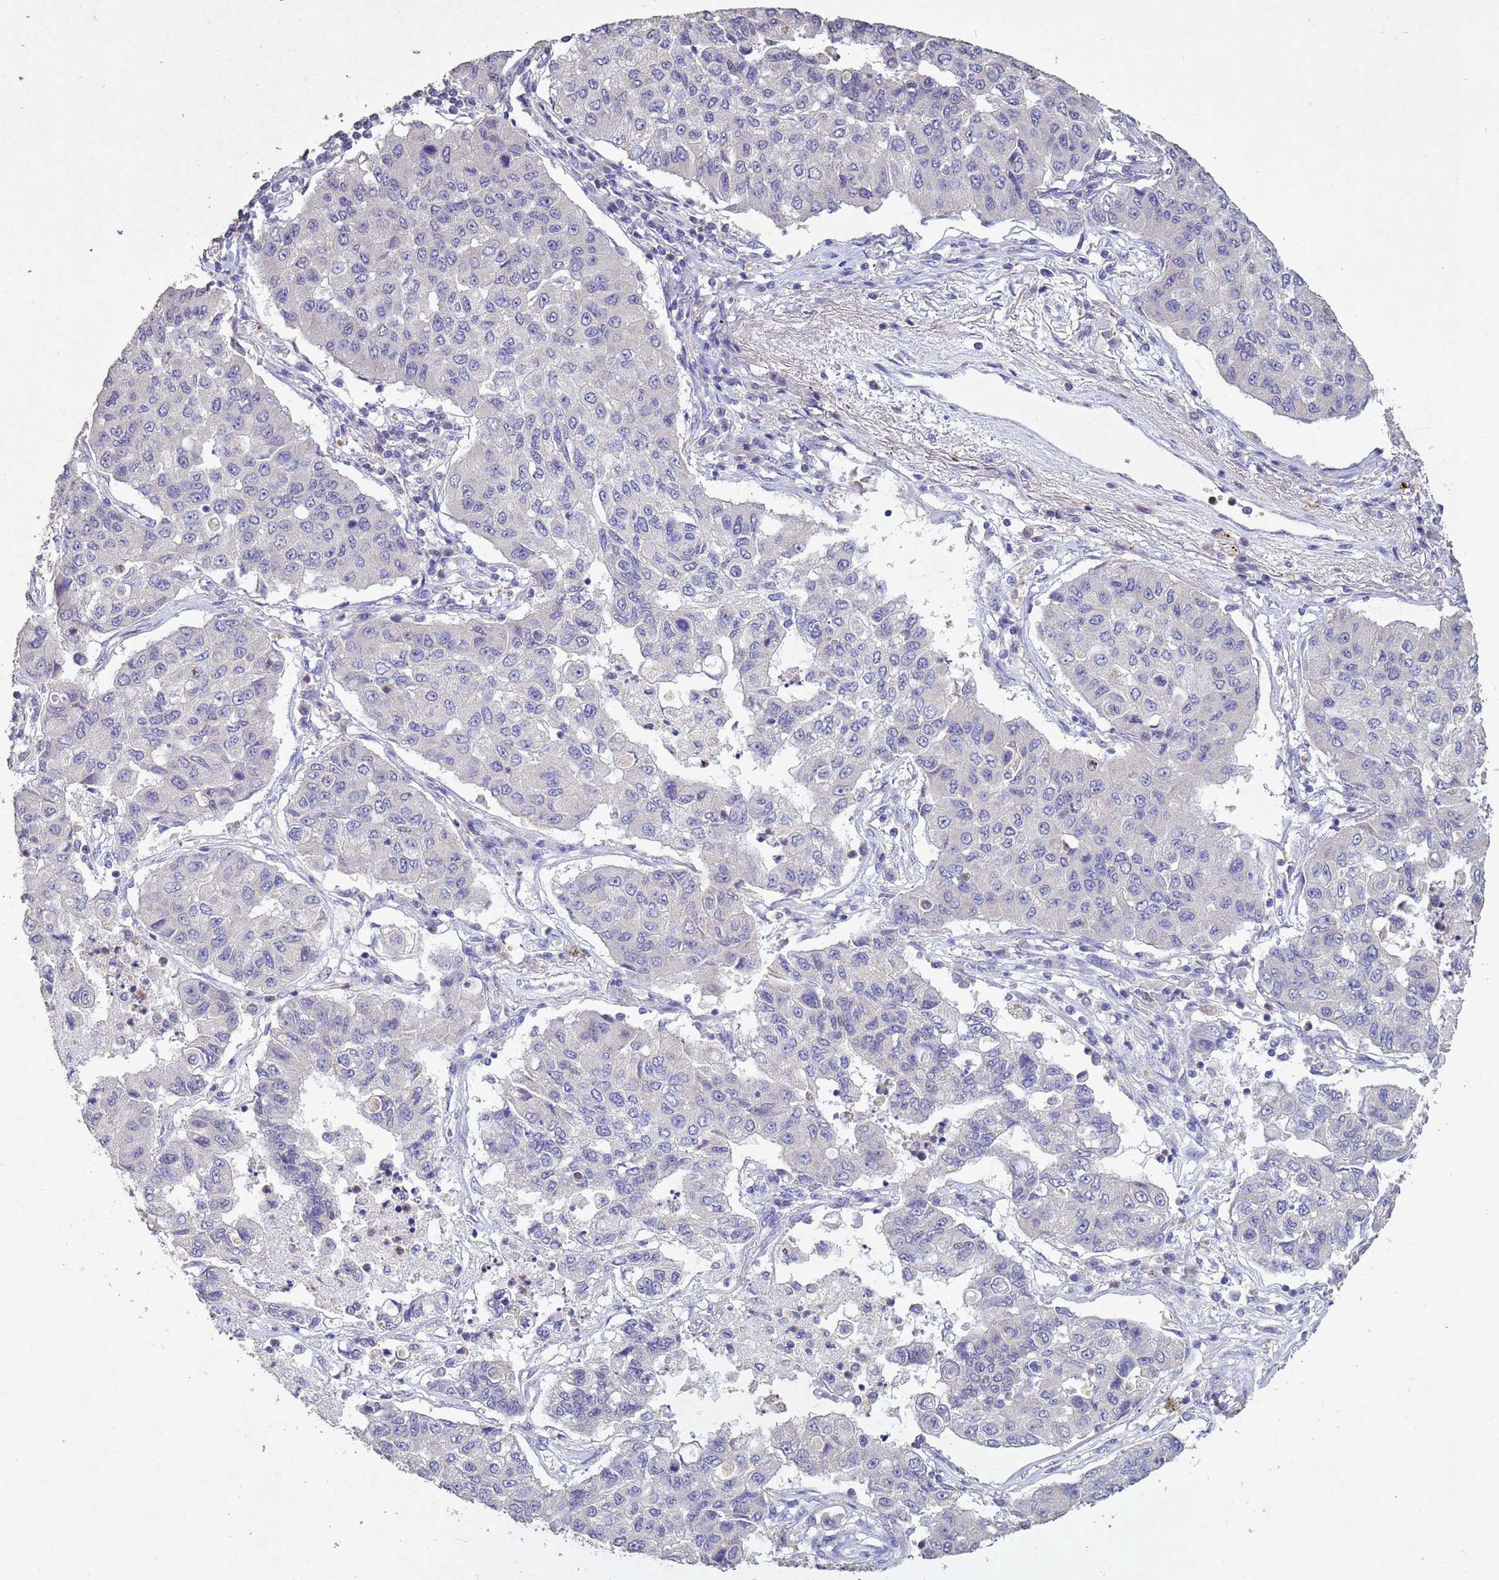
{"staining": {"intensity": "negative", "quantity": "none", "location": "none"}, "tissue": "lung cancer", "cell_type": "Tumor cells", "image_type": "cancer", "snomed": [{"axis": "morphology", "description": "Squamous cell carcinoma, NOS"}, {"axis": "topography", "description": "Lung"}], "caption": "This micrograph is of lung cancer (squamous cell carcinoma) stained with IHC to label a protein in brown with the nuclei are counter-stained blue. There is no expression in tumor cells.", "gene": "NLRP11", "patient": {"sex": "male", "age": 74}}